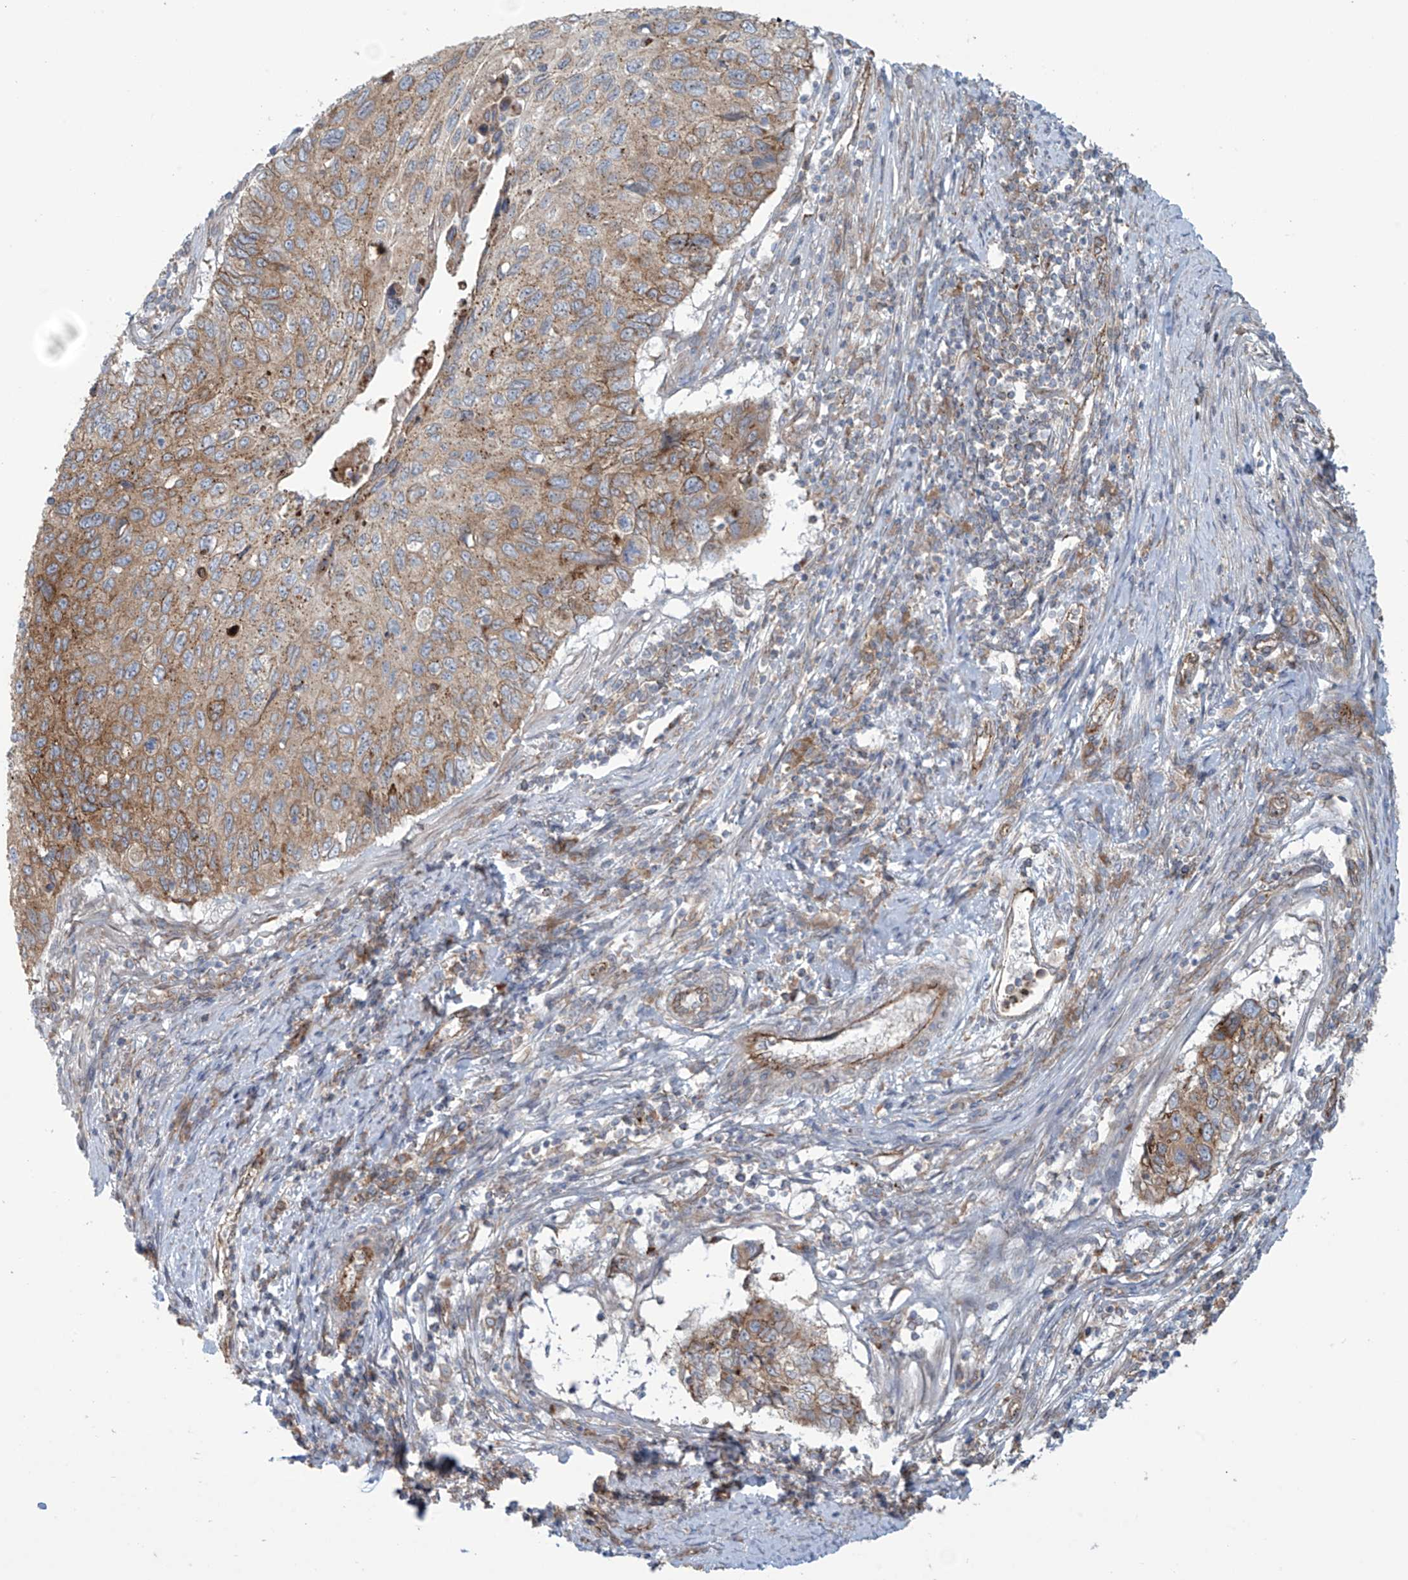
{"staining": {"intensity": "moderate", "quantity": ">75%", "location": "cytoplasmic/membranous"}, "tissue": "cervical cancer", "cell_type": "Tumor cells", "image_type": "cancer", "snomed": [{"axis": "morphology", "description": "Squamous cell carcinoma, NOS"}, {"axis": "topography", "description": "Cervix"}], "caption": "Protein expression analysis of cervical squamous cell carcinoma shows moderate cytoplasmic/membranous staining in about >75% of tumor cells.", "gene": "LZTS3", "patient": {"sex": "female", "age": 70}}